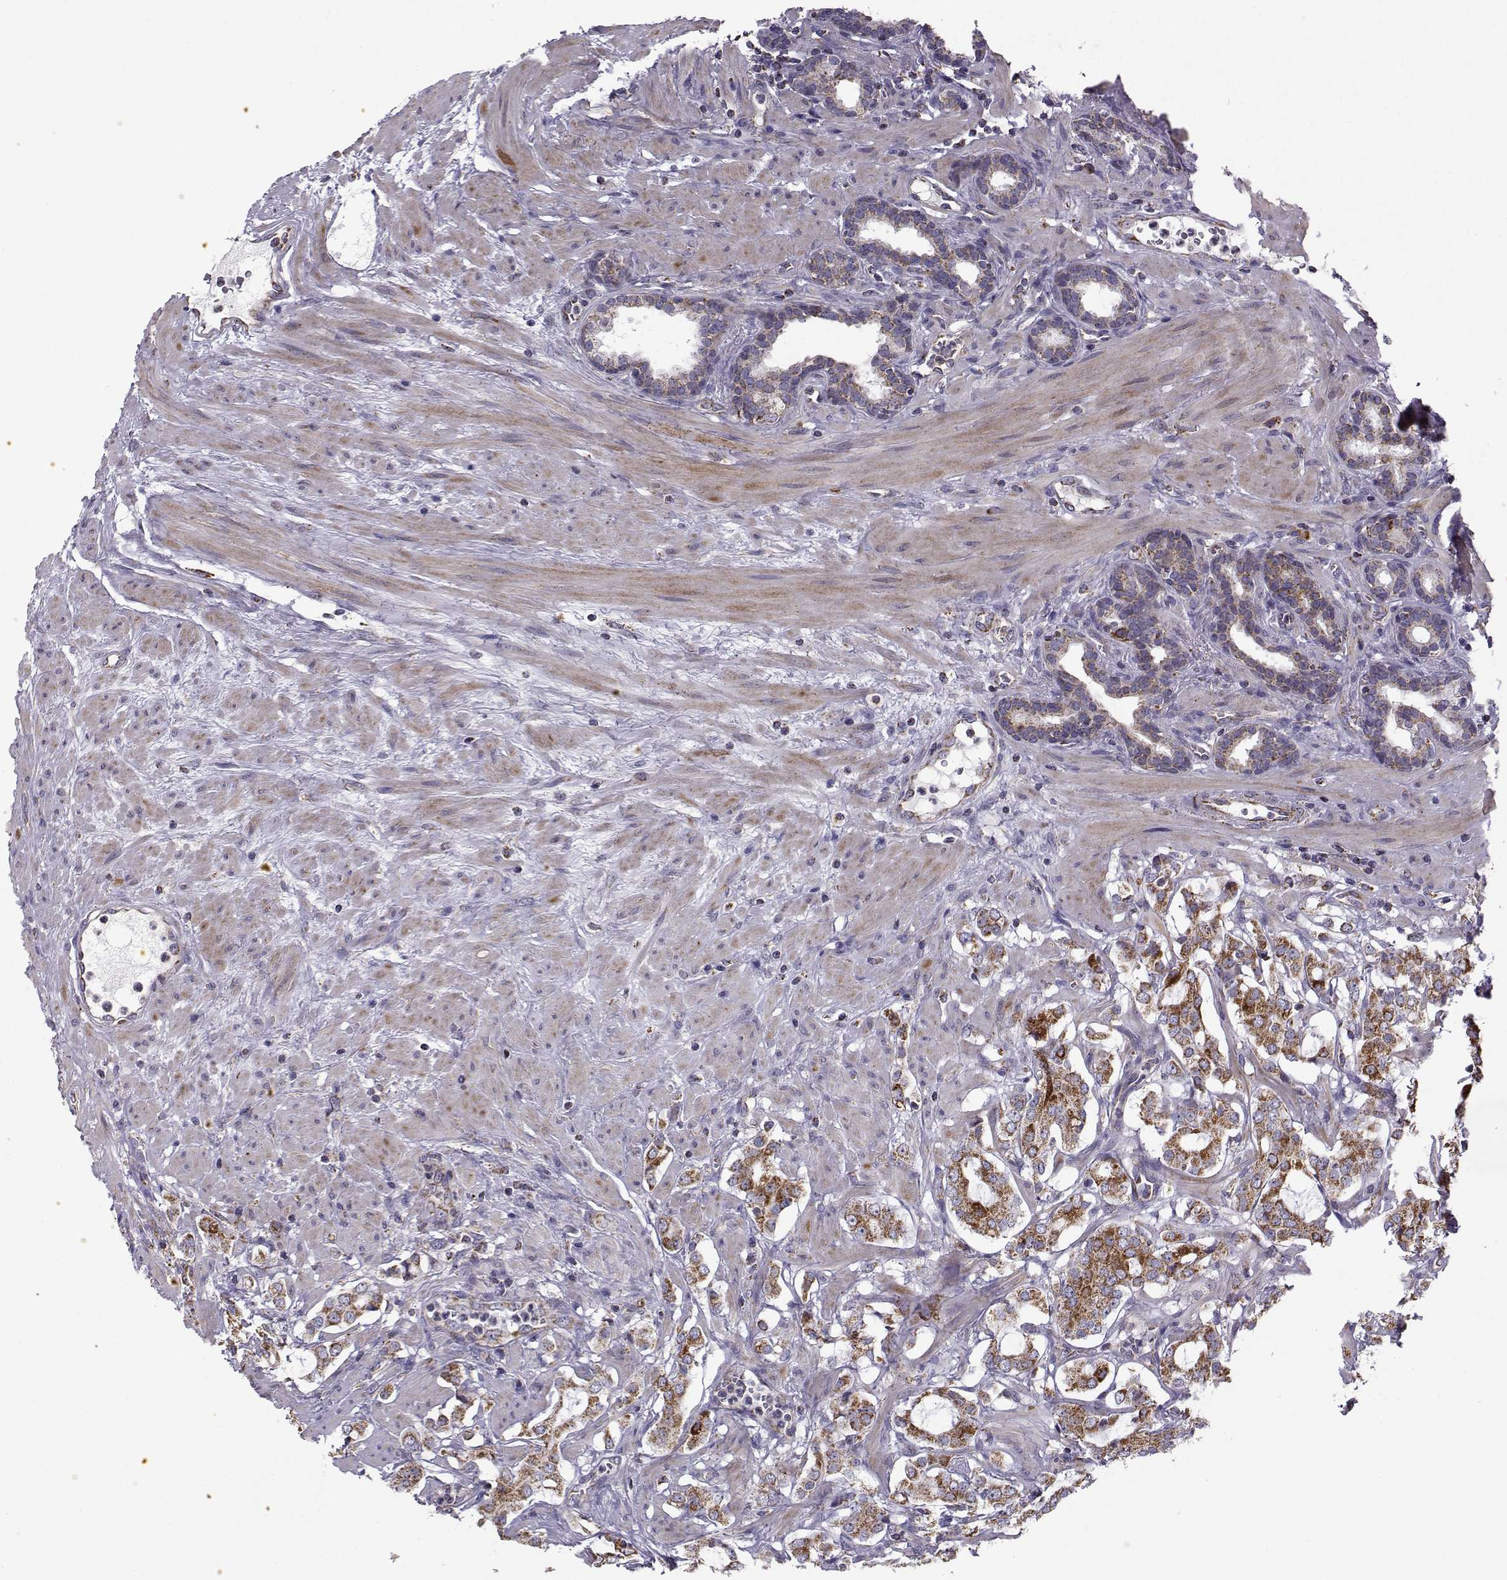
{"staining": {"intensity": "strong", "quantity": ">75%", "location": "cytoplasmic/membranous"}, "tissue": "prostate cancer", "cell_type": "Tumor cells", "image_type": "cancer", "snomed": [{"axis": "morphology", "description": "Adenocarcinoma, NOS"}, {"axis": "topography", "description": "Prostate"}], "caption": "DAB (3,3'-diaminobenzidine) immunohistochemical staining of adenocarcinoma (prostate) exhibits strong cytoplasmic/membranous protein positivity in approximately >75% of tumor cells.", "gene": "NECAB3", "patient": {"sex": "male", "age": 66}}